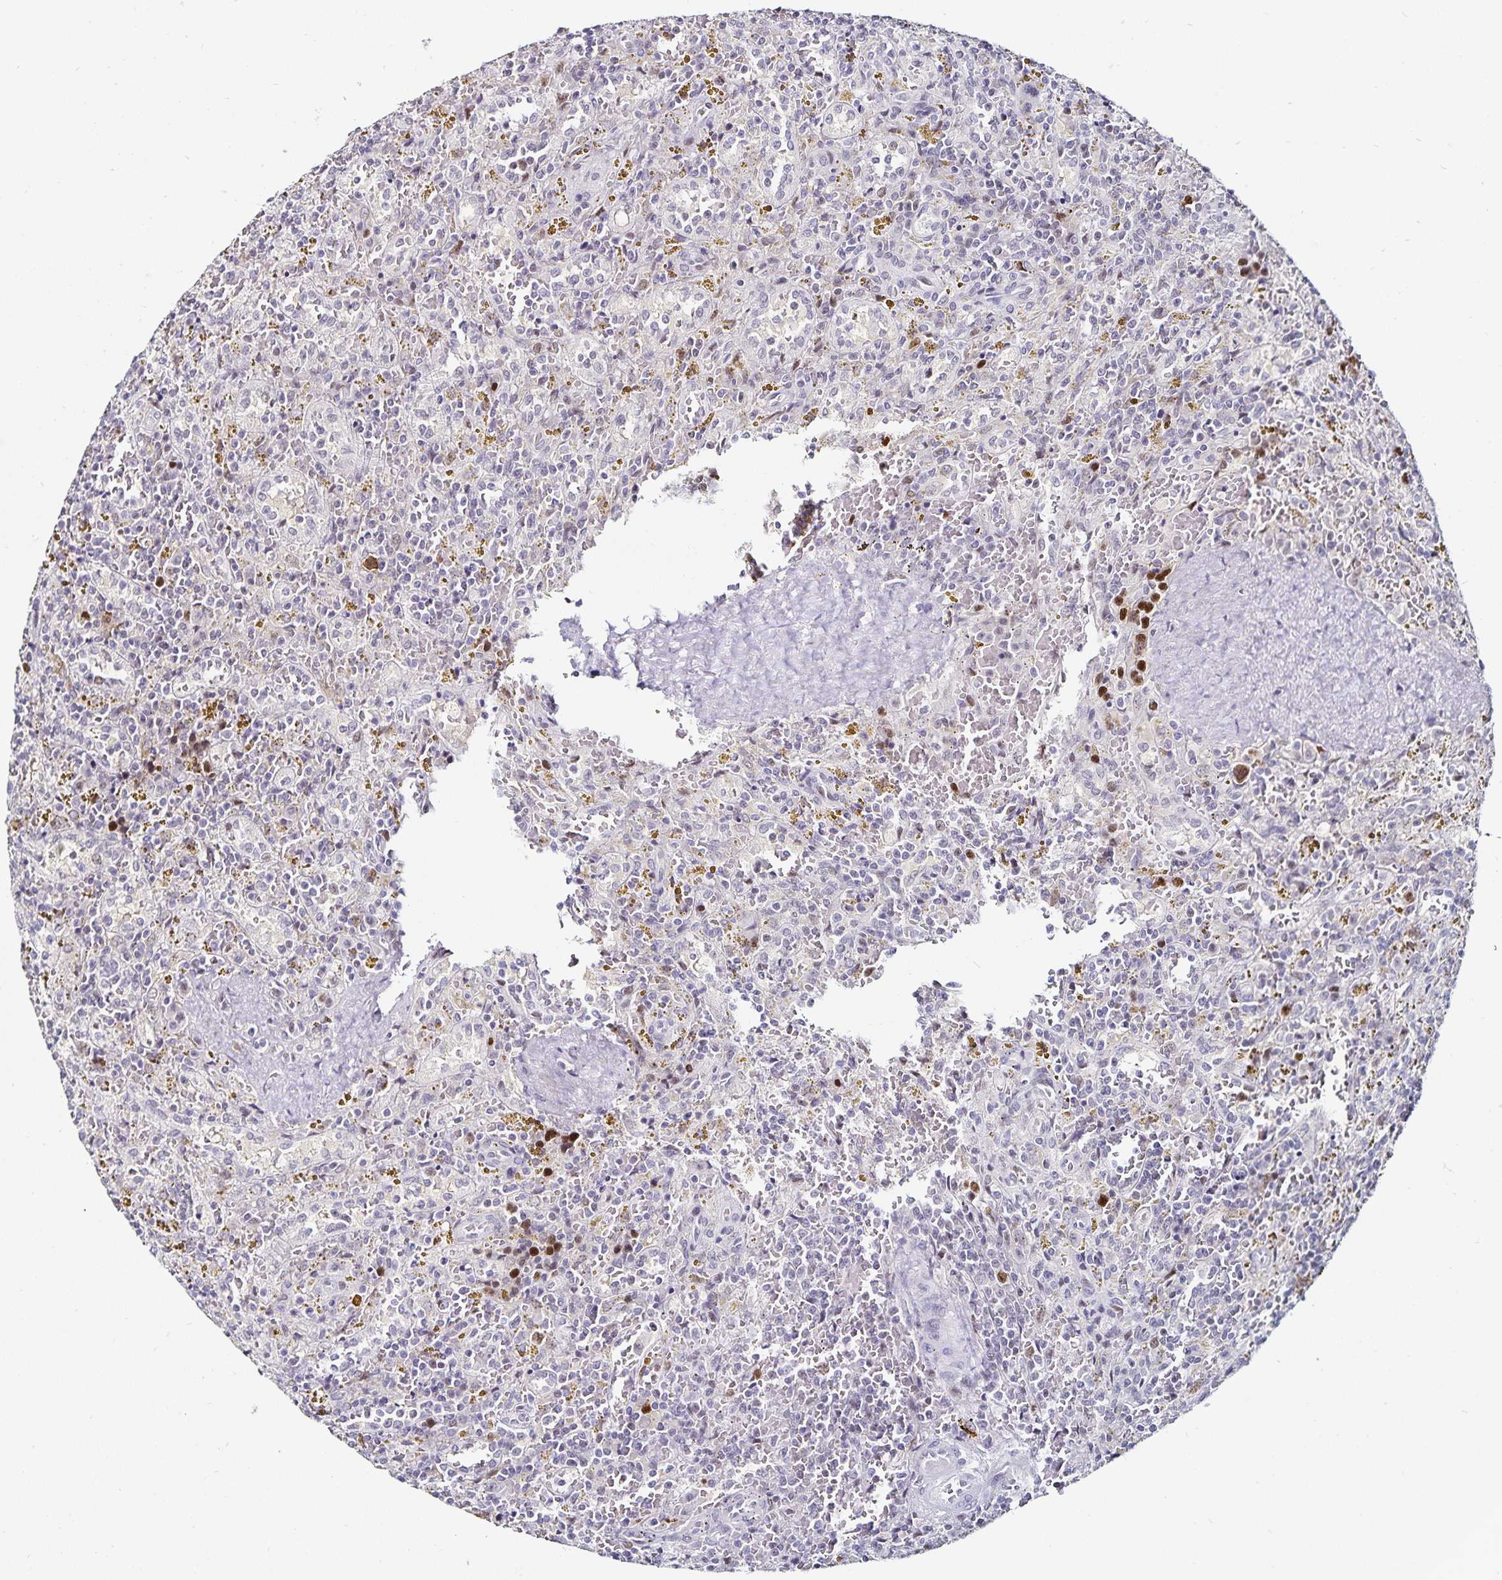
{"staining": {"intensity": "negative", "quantity": "none", "location": "none"}, "tissue": "lymphoma", "cell_type": "Tumor cells", "image_type": "cancer", "snomed": [{"axis": "morphology", "description": "Malignant lymphoma, non-Hodgkin's type, Low grade"}, {"axis": "topography", "description": "Spleen"}], "caption": "Low-grade malignant lymphoma, non-Hodgkin's type was stained to show a protein in brown. There is no significant positivity in tumor cells. Nuclei are stained in blue.", "gene": "ANLN", "patient": {"sex": "female", "age": 65}}